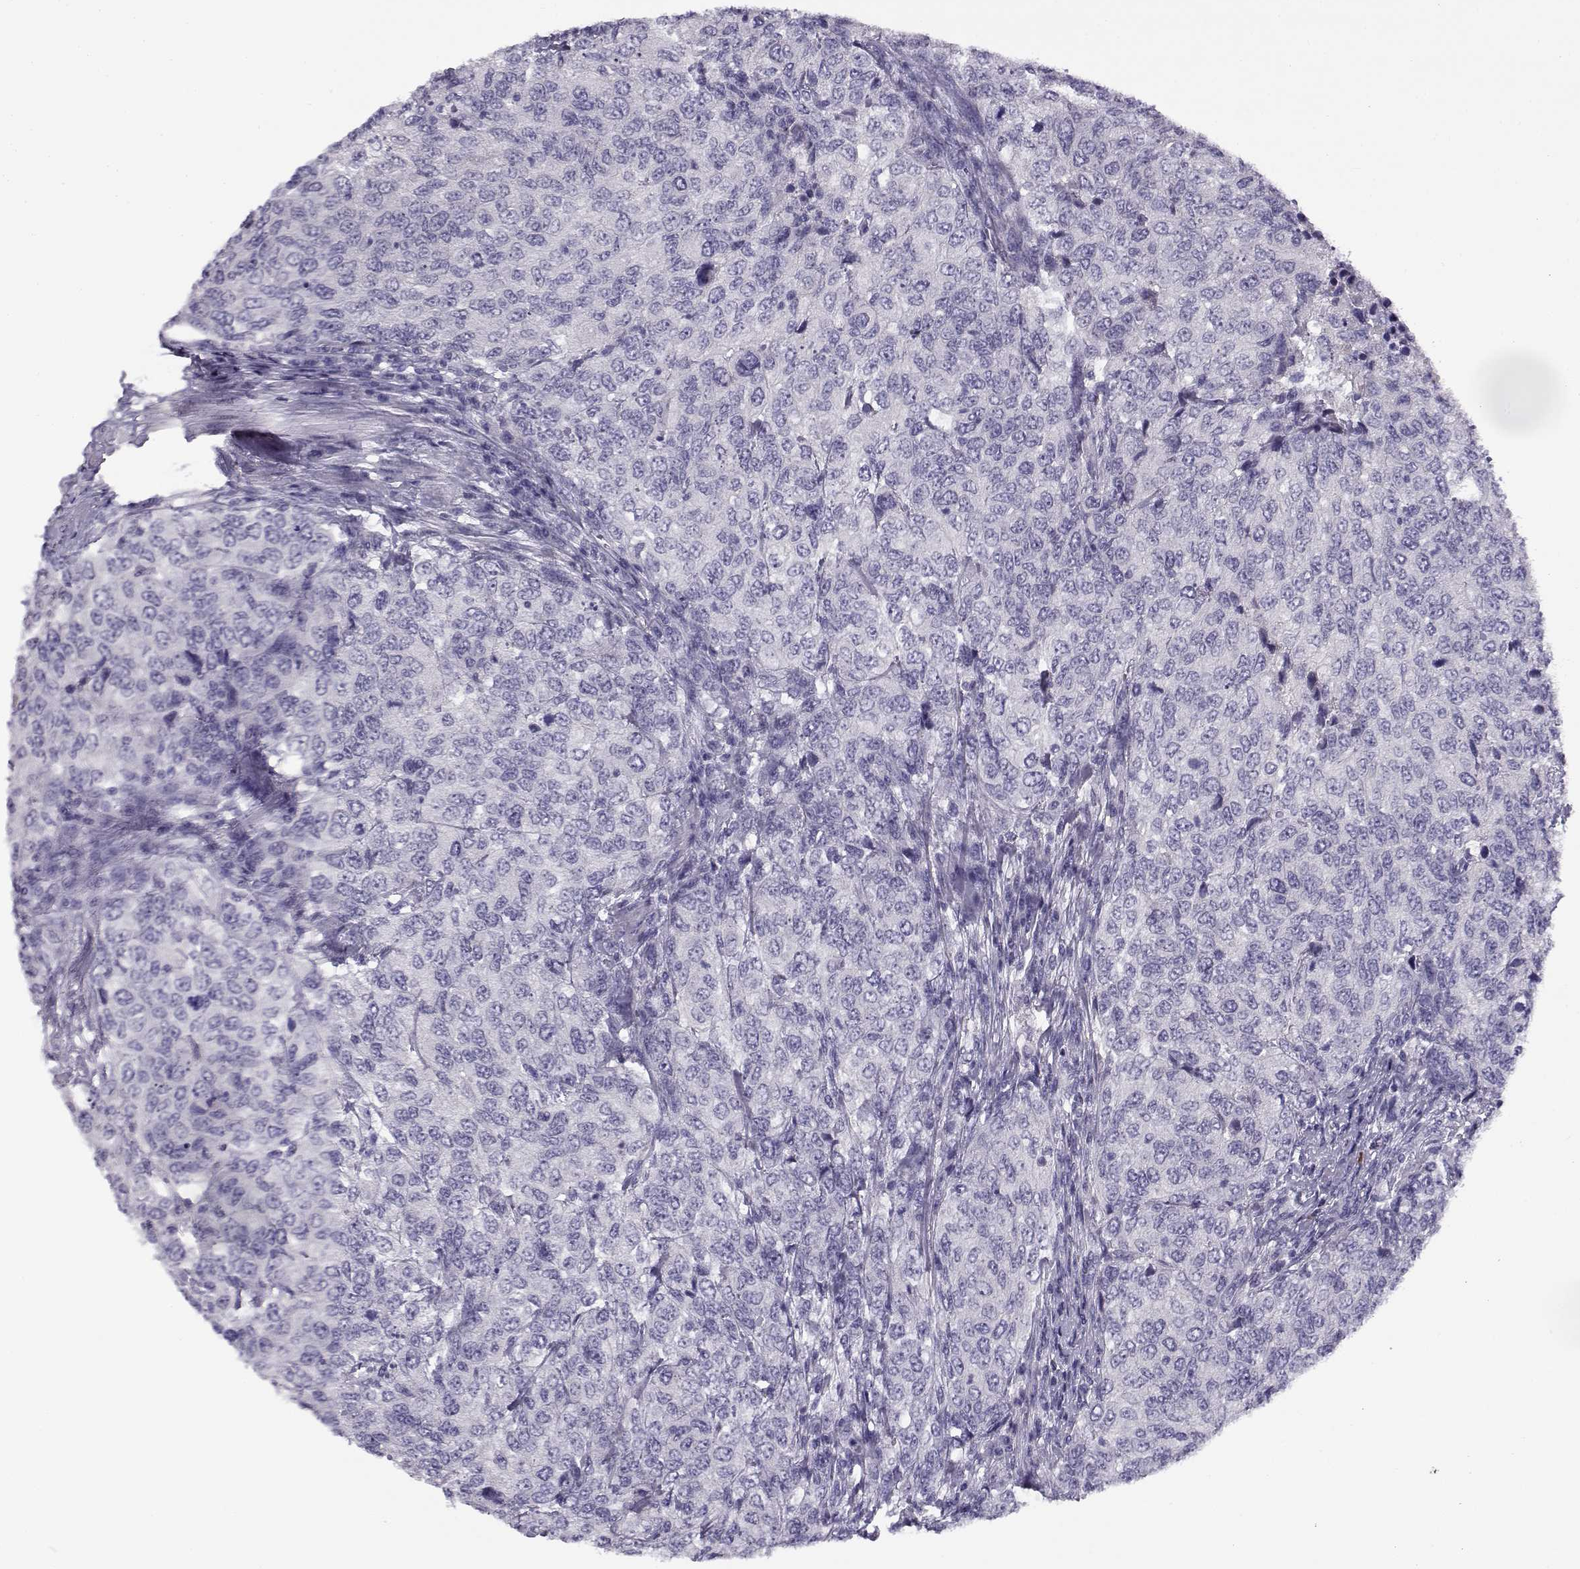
{"staining": {"intensity": "negative", "quantity": "none", "location": "none"}, "tissue": "urothelial cancer", "cell_type": "Tumor cells", "image_type": "cancer", "snomed": [{"axis": "morphology", "description": "Urothelial carcinoma, High grade"}, {"axis": "topography", "description": "Urinary bladder"}], "caption": "Immunohistochemical staining of urothelial cancer exhibits no significant positivity in tumor cells.", "gene": "CFAP77", "patient": {"sex": "female", "age": 78}}